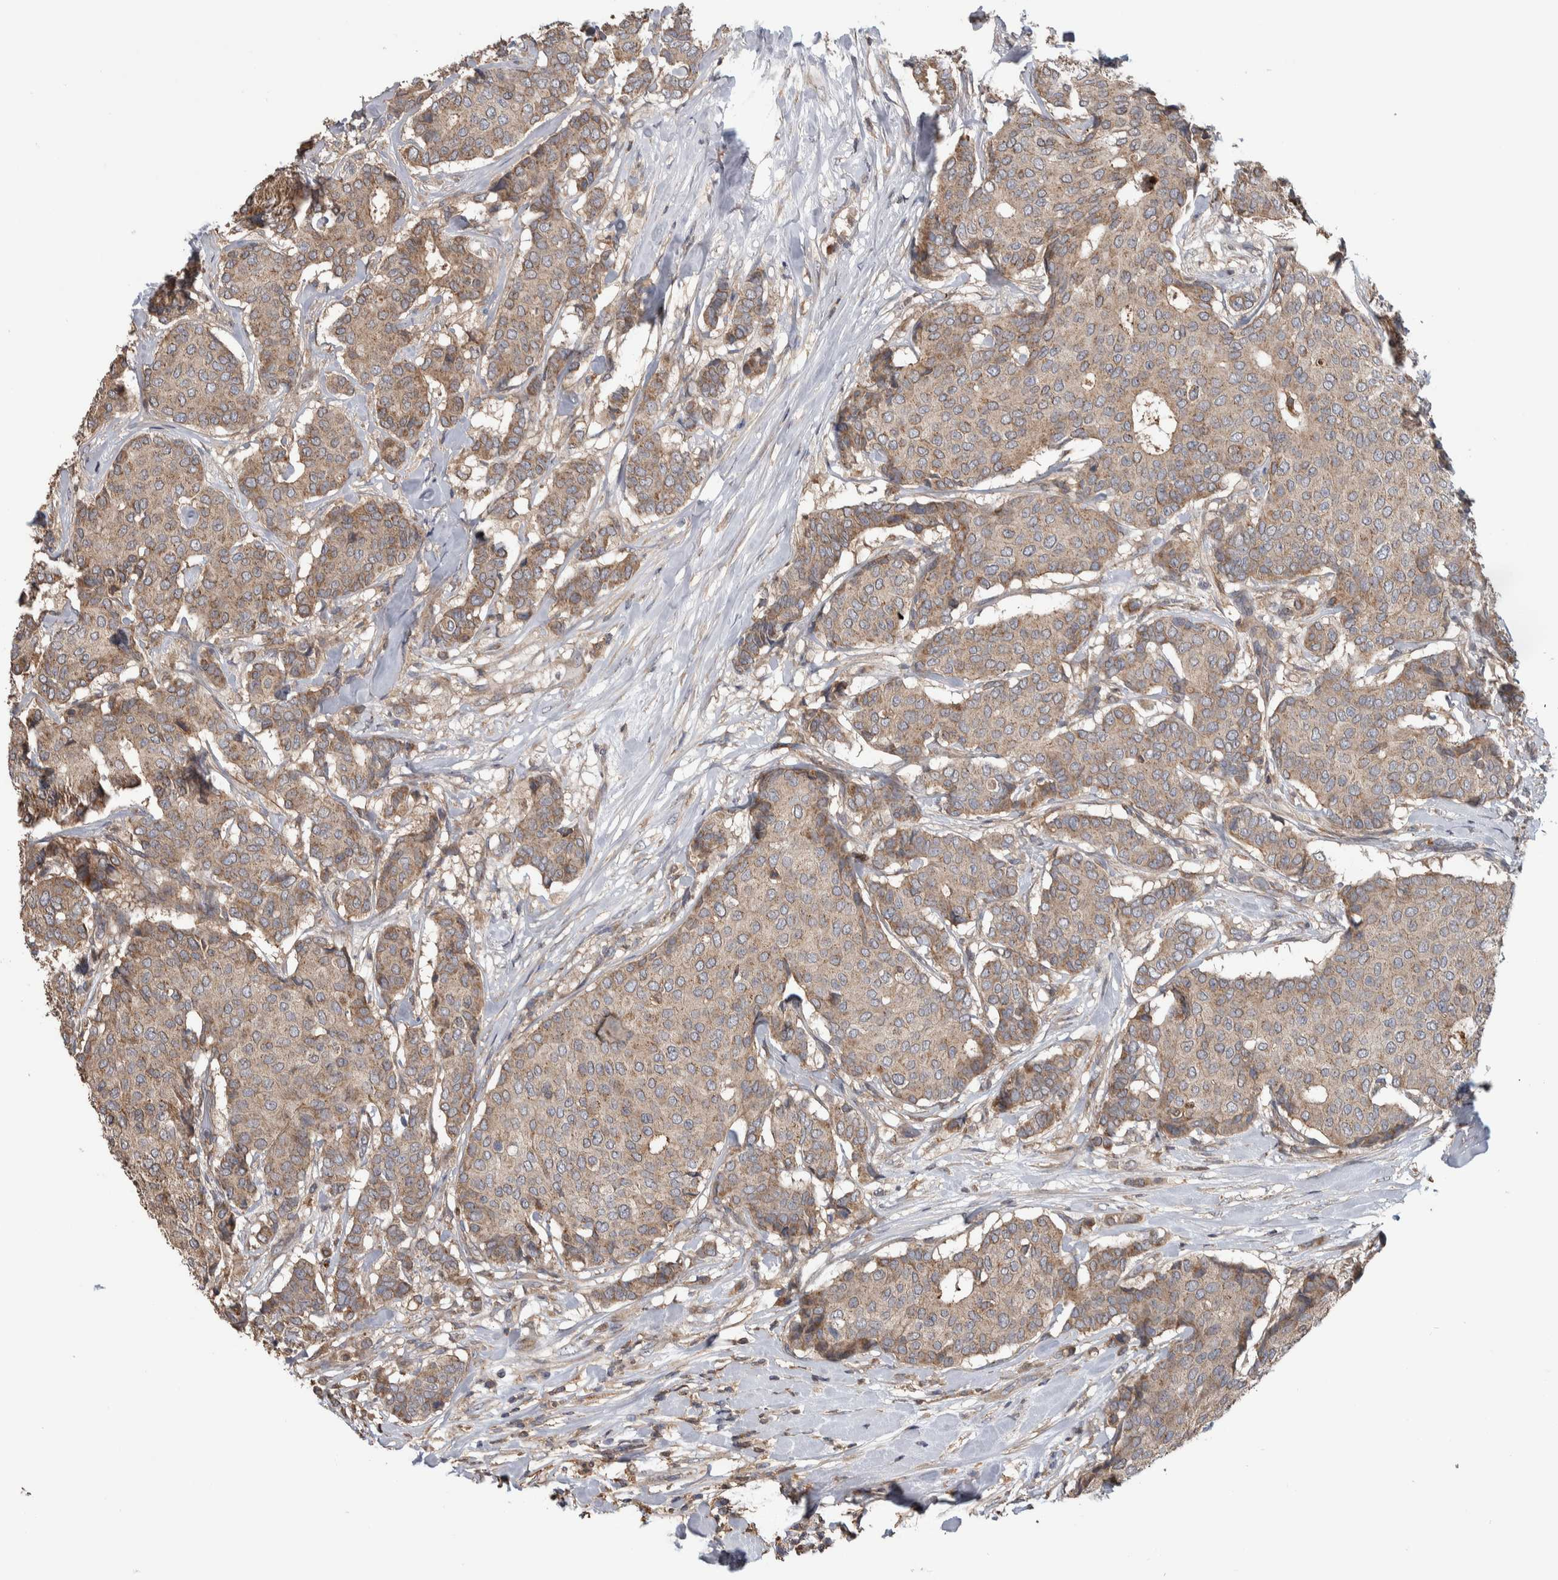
{"staining": {"intensity": "weak", "quantity": "25%-75%", "location": "cytoplasmic/membranous"}, "tissue": "breast cancer", "cell_type": "Tumor cells", "image_type": "cancer", "snomed": [{"axis": "morphology", "description": "Duct carcinoma"}, {"axis": "topography", "description": "Breast"}], "caption": "Protein staining shows weak cytoplasmic/membranous expression in approximately 25%-75% of tumor cells in breast infiltrating ductal carcinoma.", "gene": "SDCBP", "patient": {"sex": "female", "age": 75}}